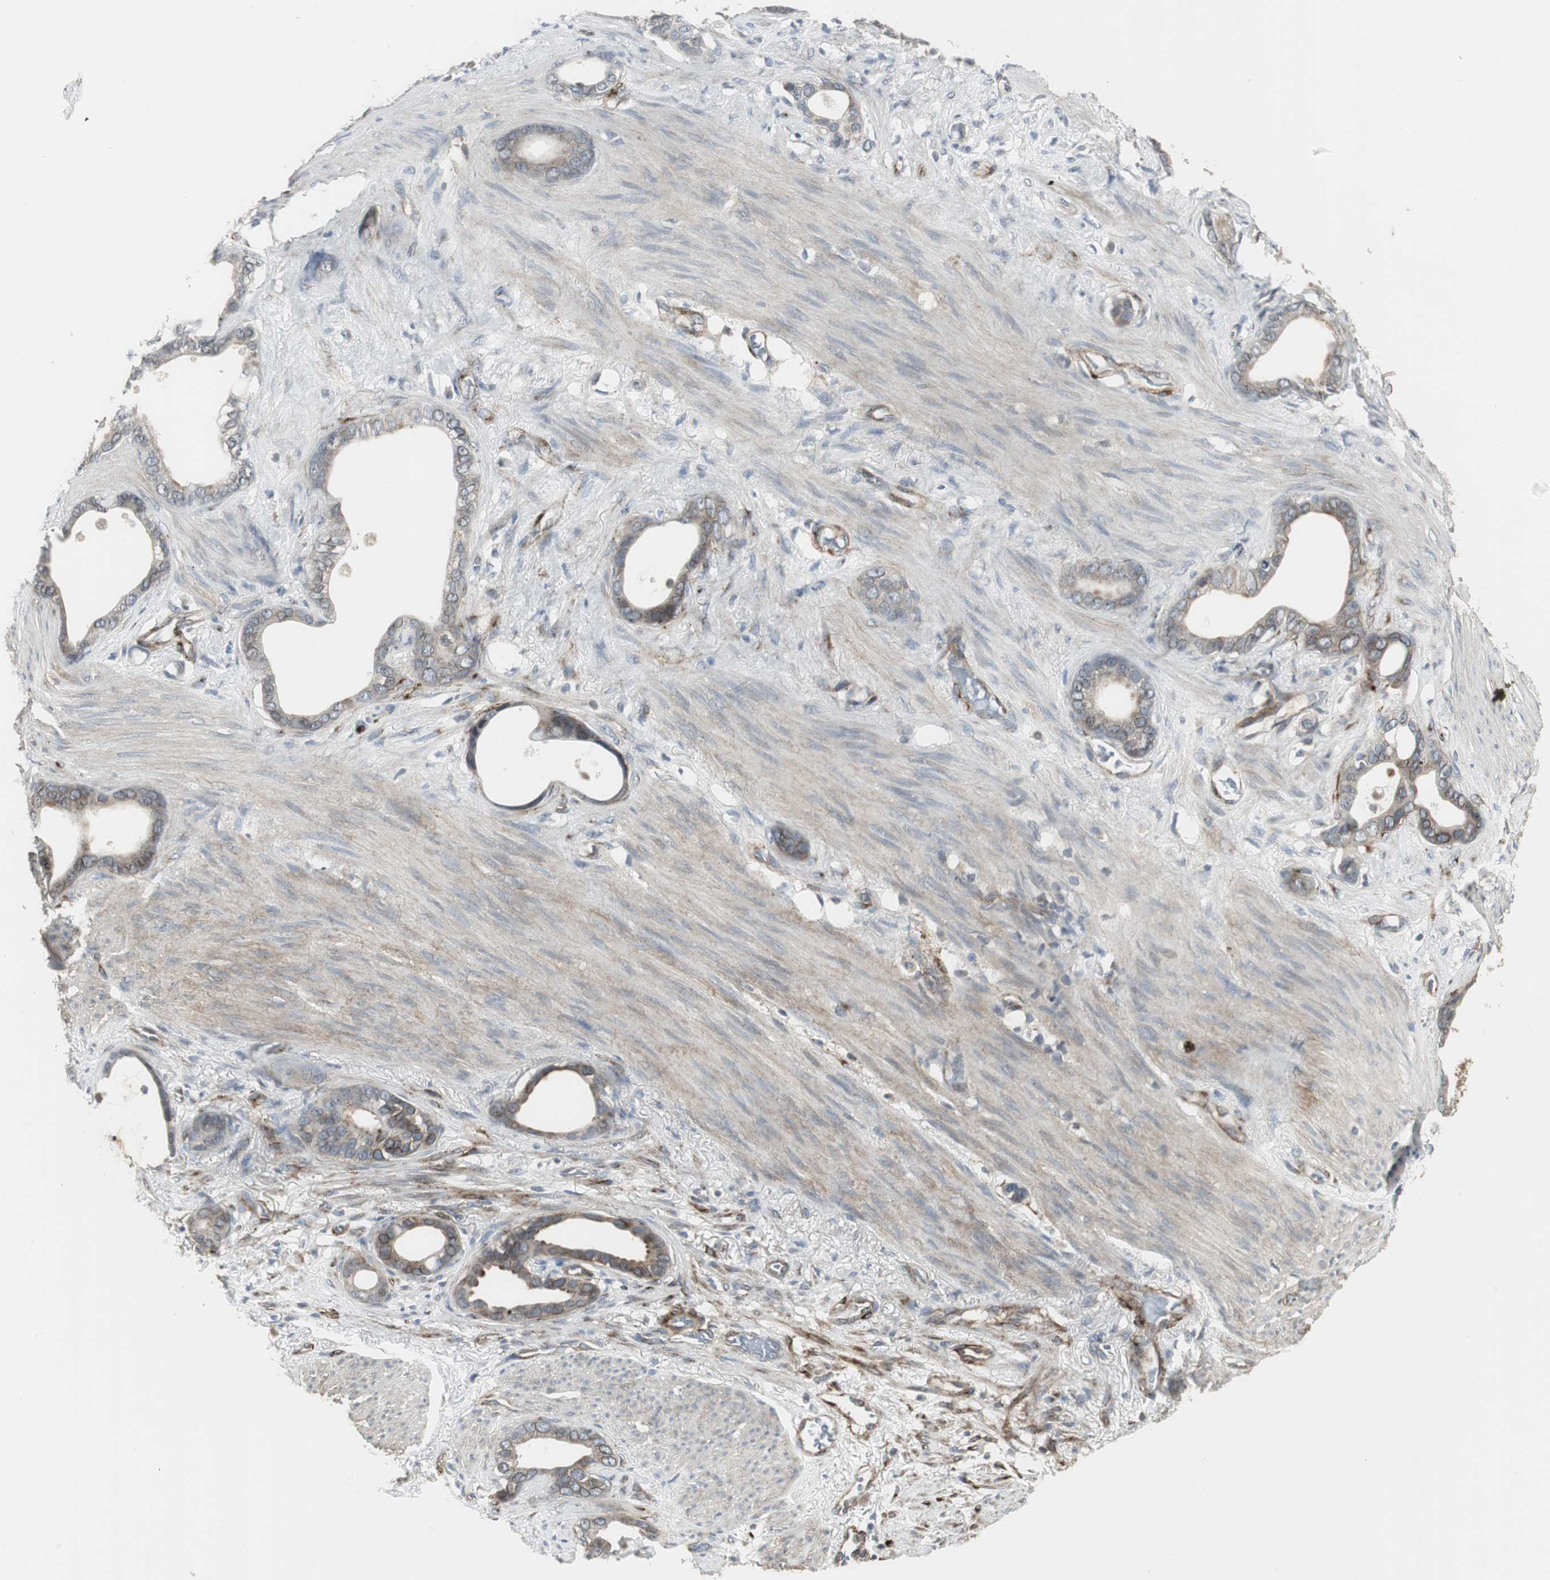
{"staining": {"intensity": "weak", "quantity": "<25%", "location": "cytoplasmic/membranous"}, "tissue": "stomach cancer", "cell_type": "Tumor cells", "image_type": "cancer", "snomed": [{"axis": "morphology", "description": "Adenocarcinoma, NOS"}, {"axis": "topography", "description": "Stomach"}], "caption": "A micrograph of human stomach cancer (adenocarcinoma) is negative for staining in tumor cells.", "gene": "SCYL3", "patient": {"sex": "female", "age": 75}}